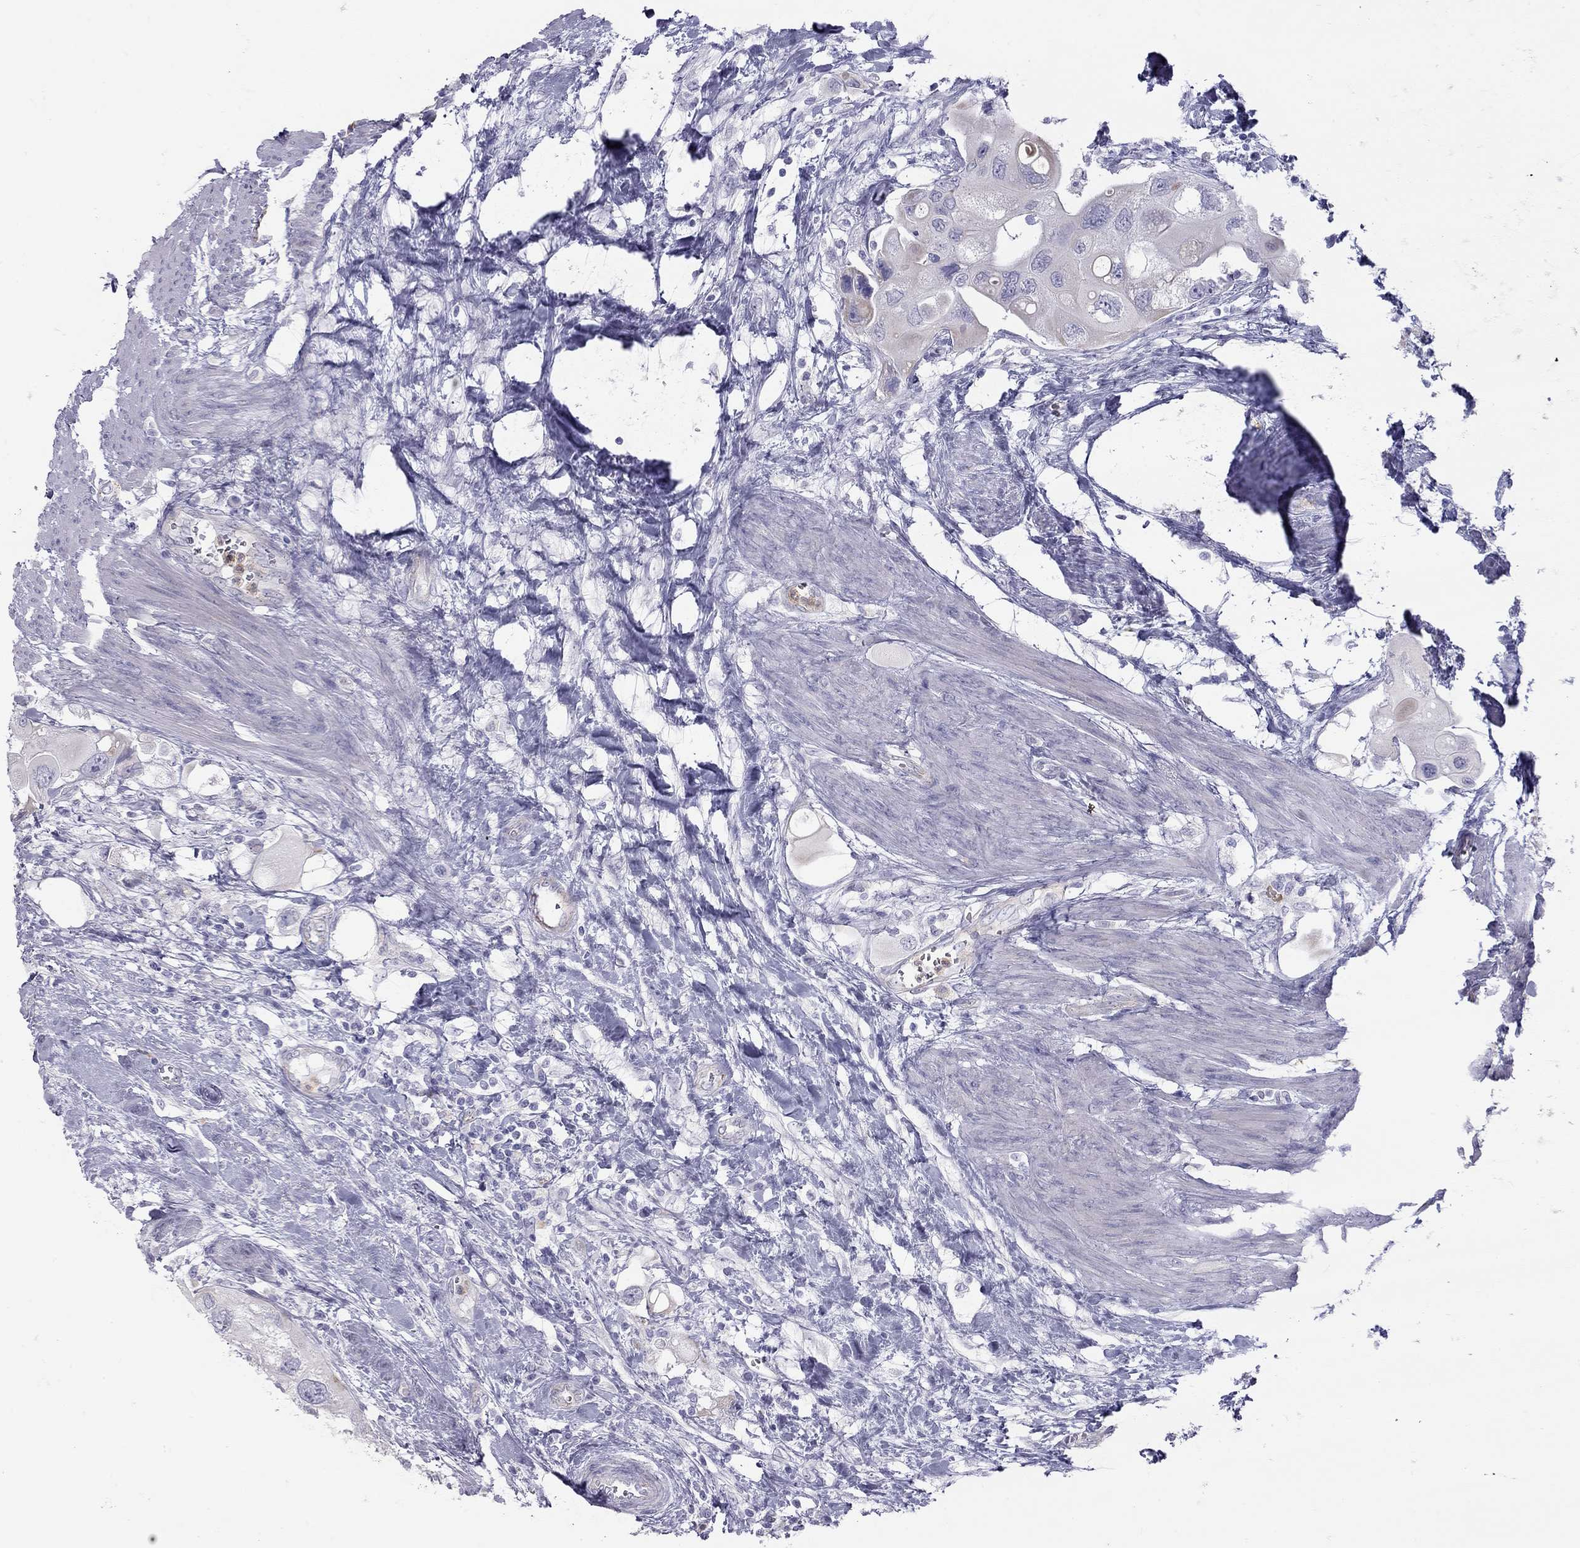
{"staining": {"intensity": "negative", "quantity": "none", "location": "none"}, "tissue": "urothelial cancer", "cell_type": "Tumor cells", "image_type": "cancer", "snomed": [{"axis": "morphology", "description": "Urothelial carcinoma, High grade"}, {"axis": "topography", "description": "Urinary bladder"}], "caption": "High power microscopy micrograph of an immunohistochemistry histopathology image of urothelial carcinoma (high-grade), revealing no significant positivity in tumor cells.", "gene": "TDRD6", "patient": {"sex": "male", "age": 59}}